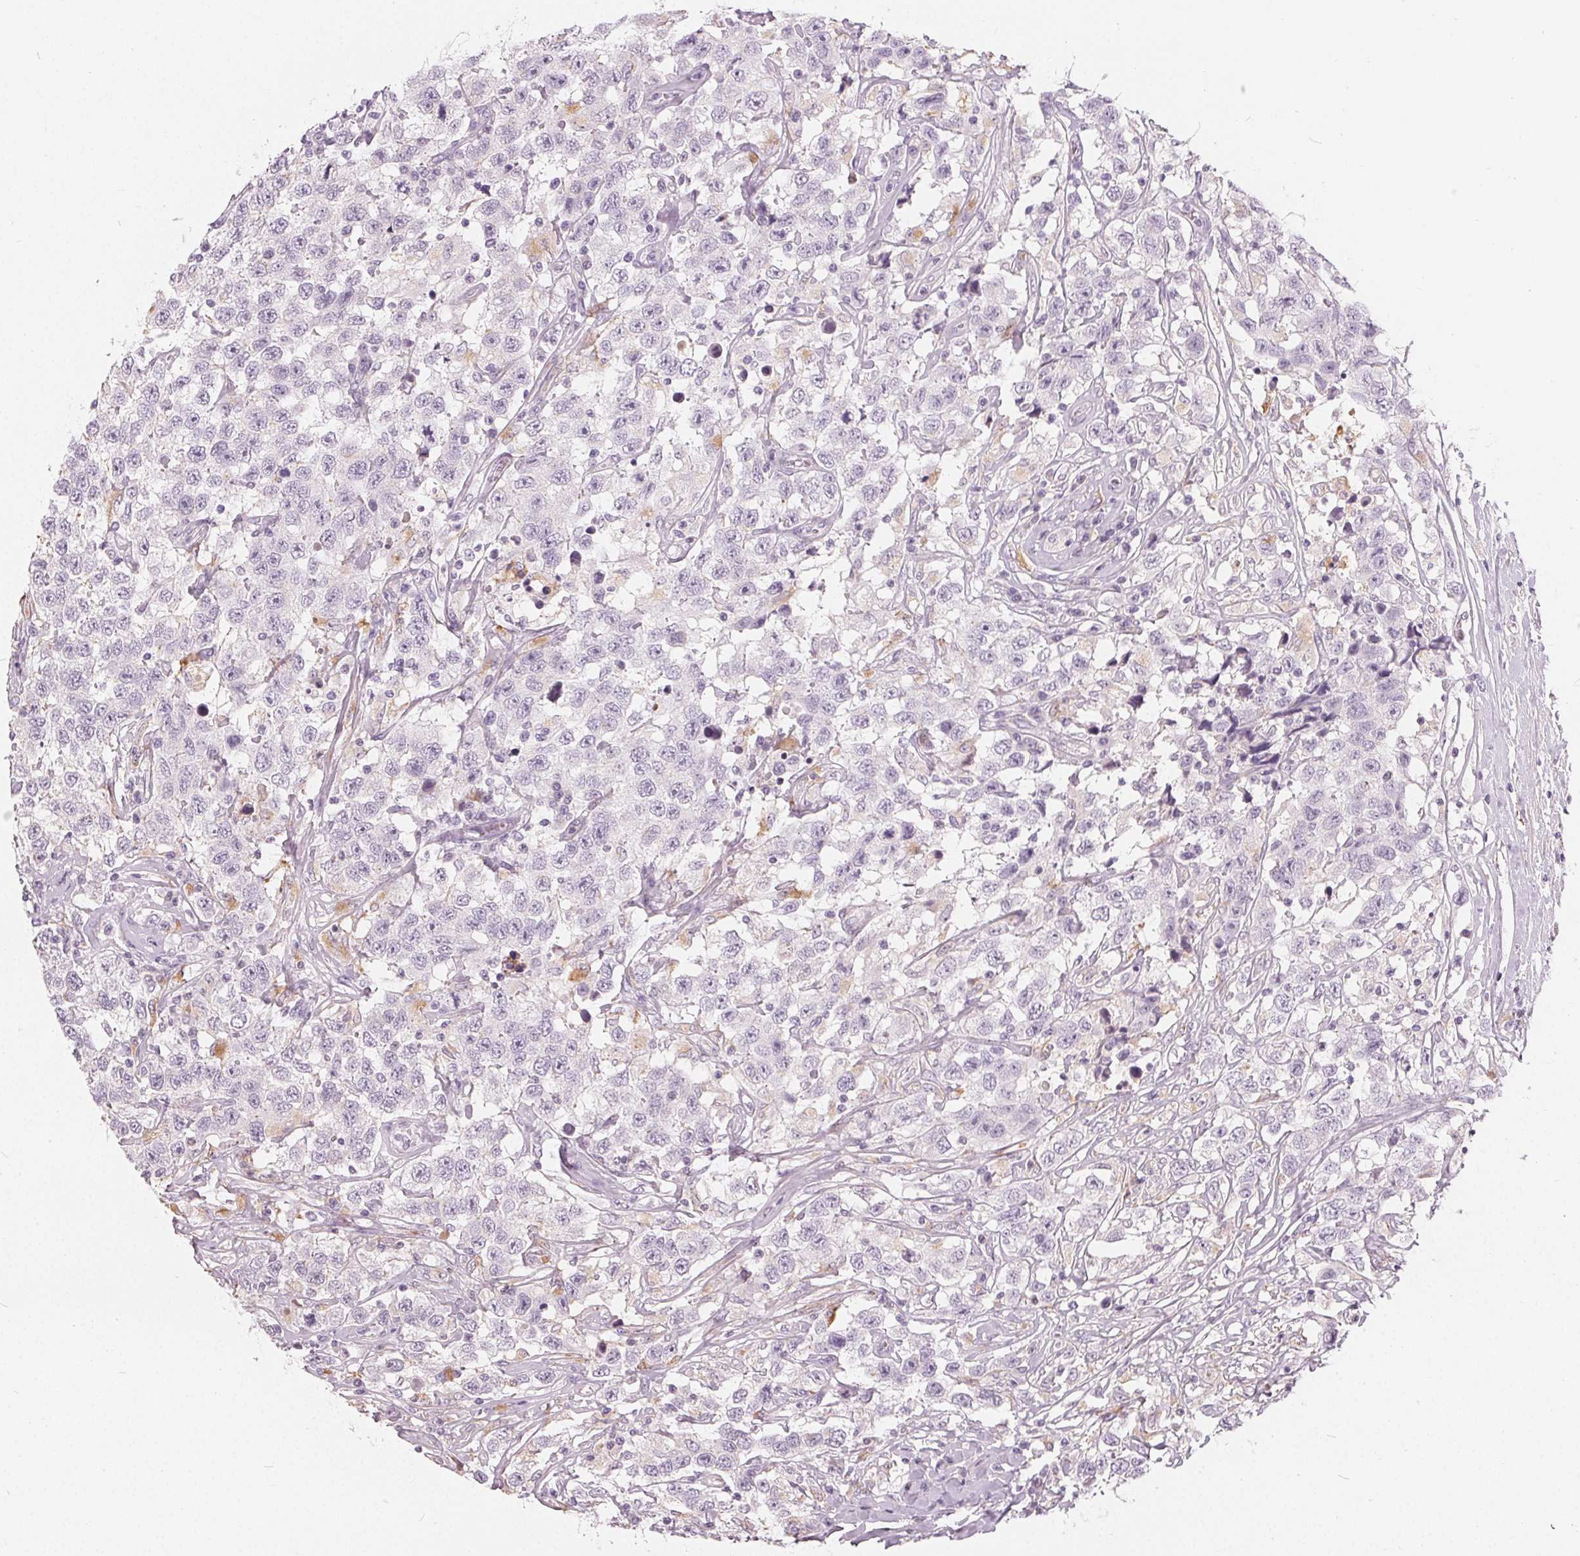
{"staining": {"intensity": "negative", "quantity": "none", "location": "none"}, "tissue": "testis cancer", "cell_type": "Tumor cells", "image_type": "cancer", "snomed": [{"axis": "morphology", "description": "Seminoma, NOS"}, {"axis": "topography", "description": "Testis"}], "caption": "Immunohistochemical staining of human testis cancer demonstrates no significant expression in tumor cells.", "gene": "HOPX", "patient": {"sex": "male", "age": 41}}